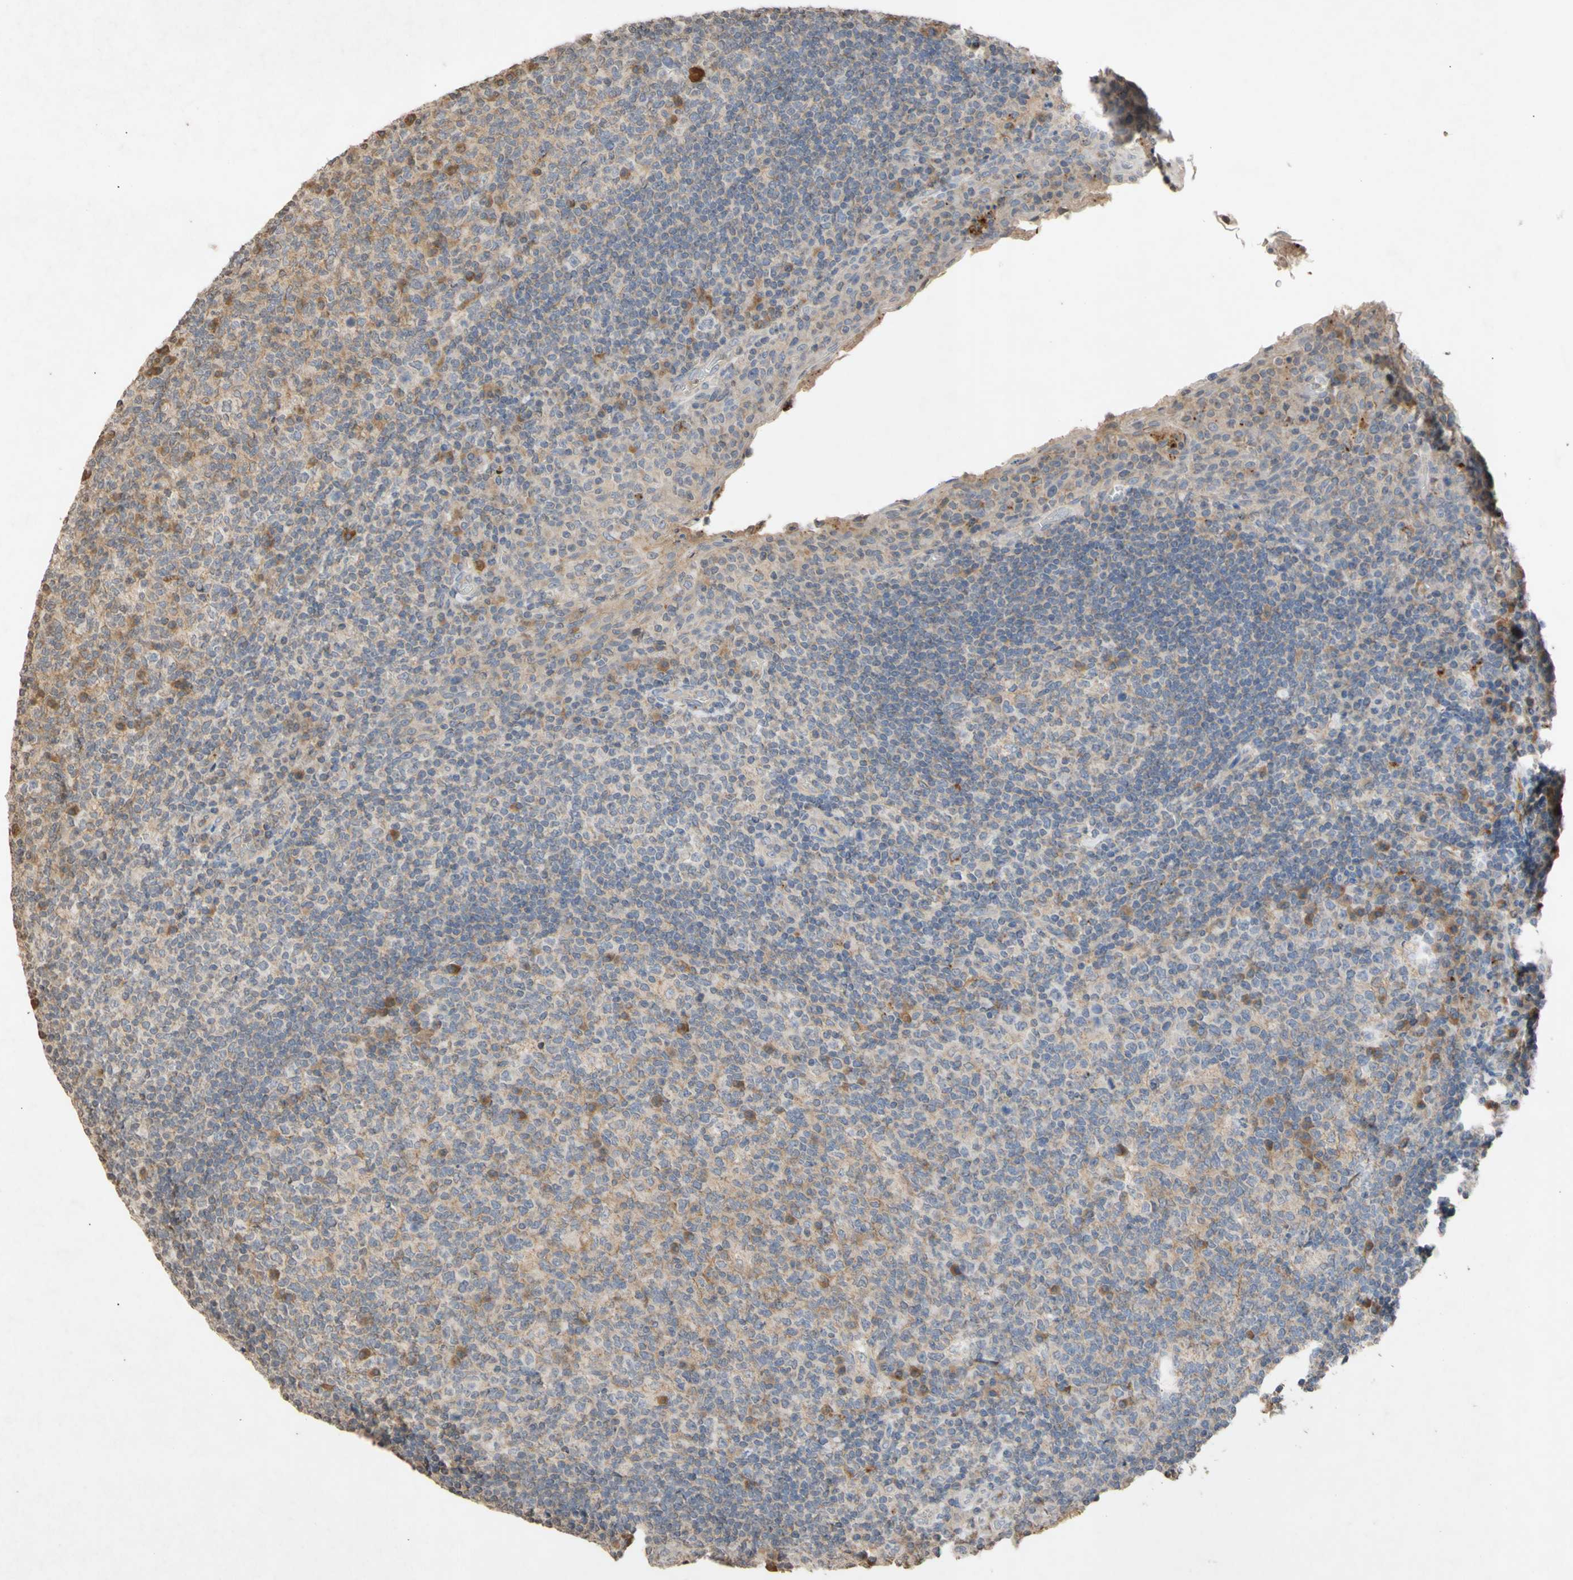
{"staining": {"intensity": "weak", "quantity": "25%-75%", "location": "cytoplasmic/membranous"}, "tissue": "tonsil", "cell_type": "Germinal center cells", "image_type": "normal", "snomed": [{"axis": "morphology", "description": "Normal tissue, NOS"}, {"axis": "topography", "description": "Tonsil"}], "caption": "This micrograph demonstrates immunohistochemistry (IHC) staining of normal tonsil, with low weak cytoplasmic/membranous expression in approximately 25%-75% of germinal center cells.", "gene": "NECTIN3", "patient": {"sex": "male", "age": 17}}